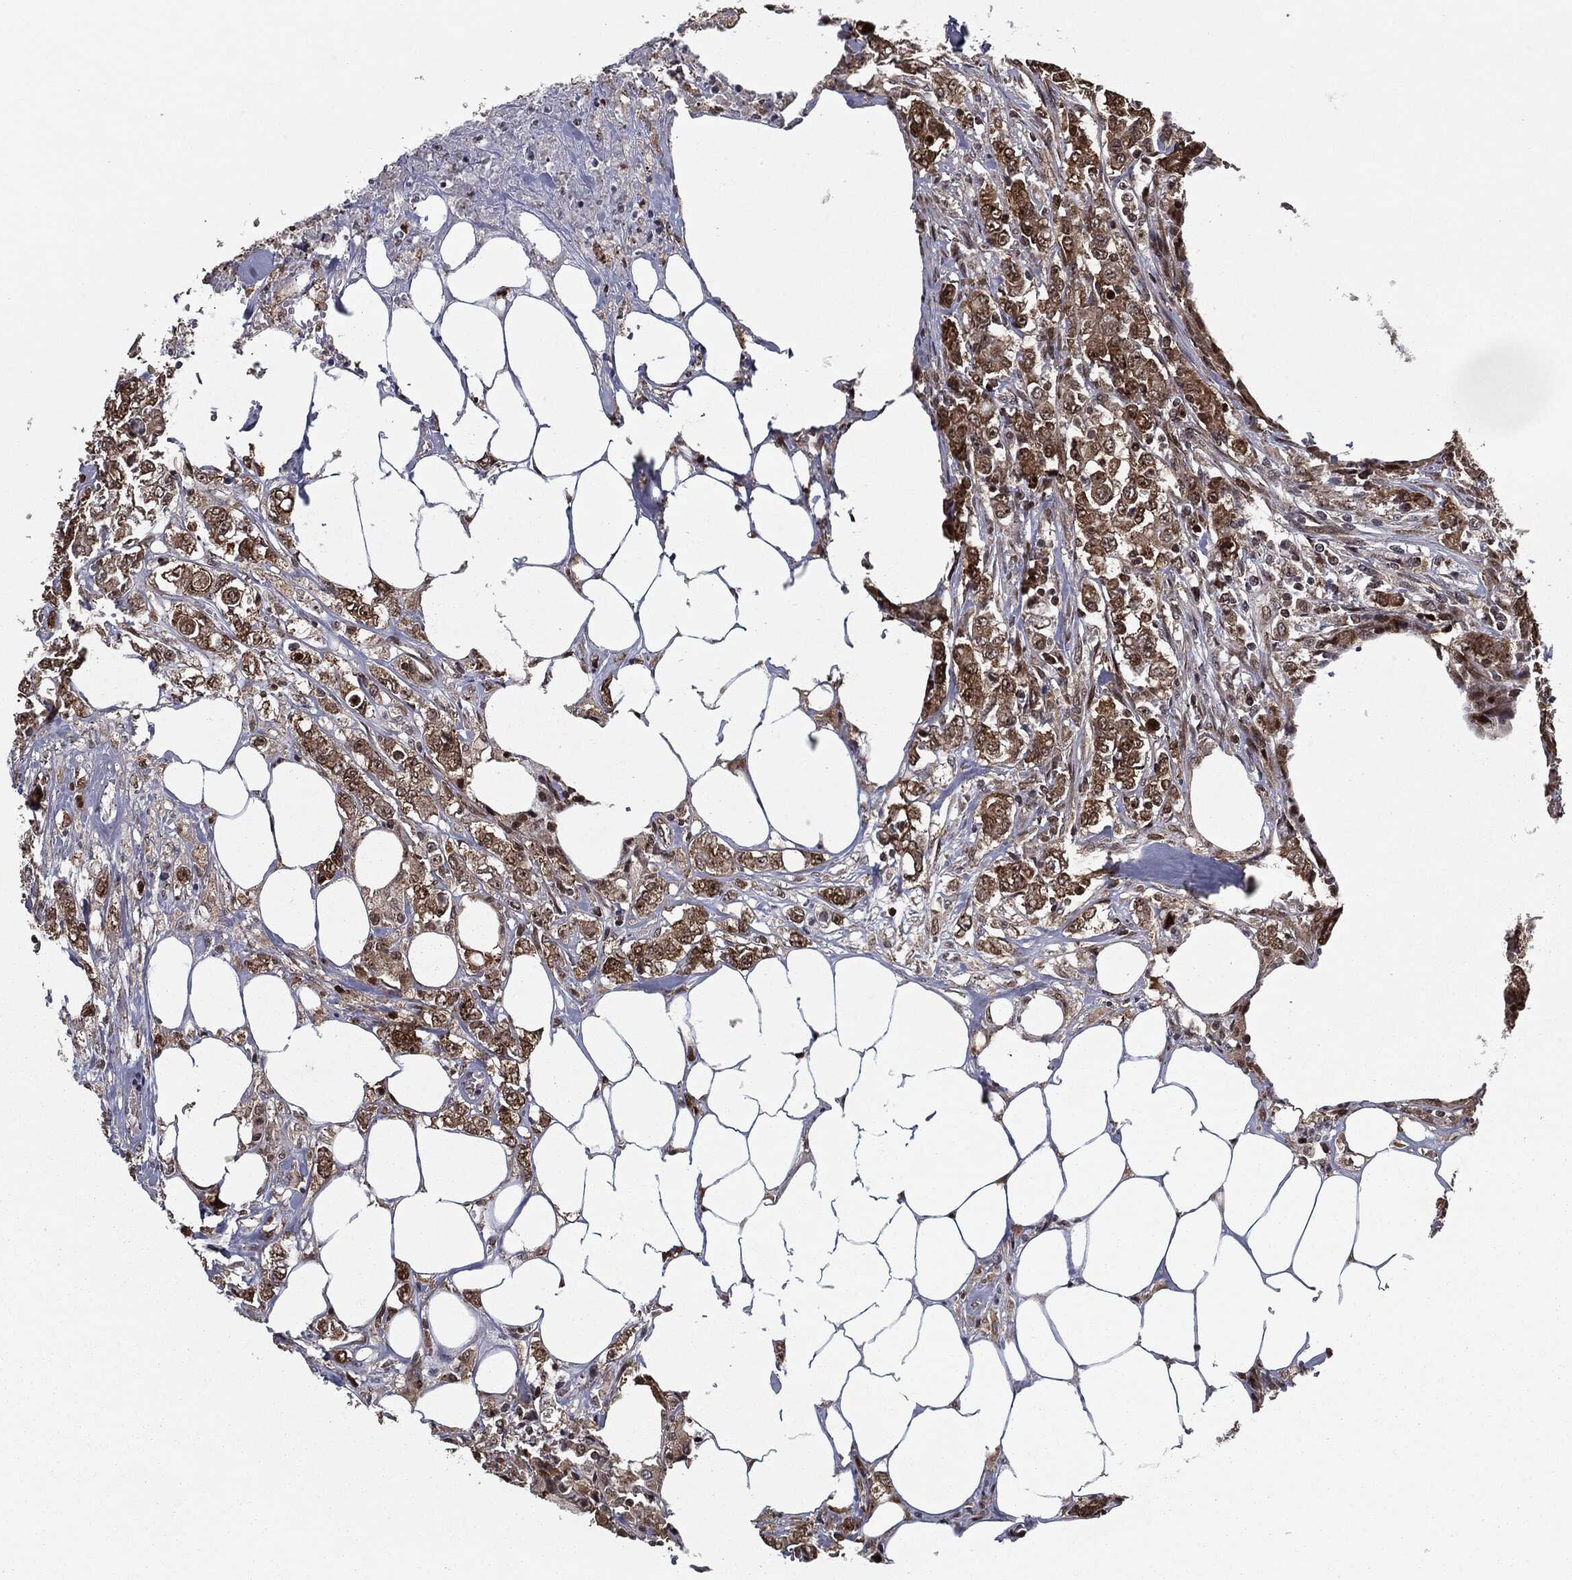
{"staining": {"intensity": "strong", "quantity": ">75%", "location": "cytoplasmic/membranous"}, "tissue": "colorectal cancer", "cell_type": "Tumor cells", "image_type": "cancer", "snomed": [{"axis": "morphology", "description": "Adenocarcinoma, NOS"}, {"axis": "topography", "description": "Colon"}], "caption": "Protein analysis of adenocarcinoma (colorectal) tissue exhibits strong cytoplasmic/membranous positivity in approximately >75% of tumor cells. Immunohistochemistry stains the protein in brown and the nuclei are stained blue.", "gene": "CHCHD2", "patient": {"sex": "female", "age": 48}}